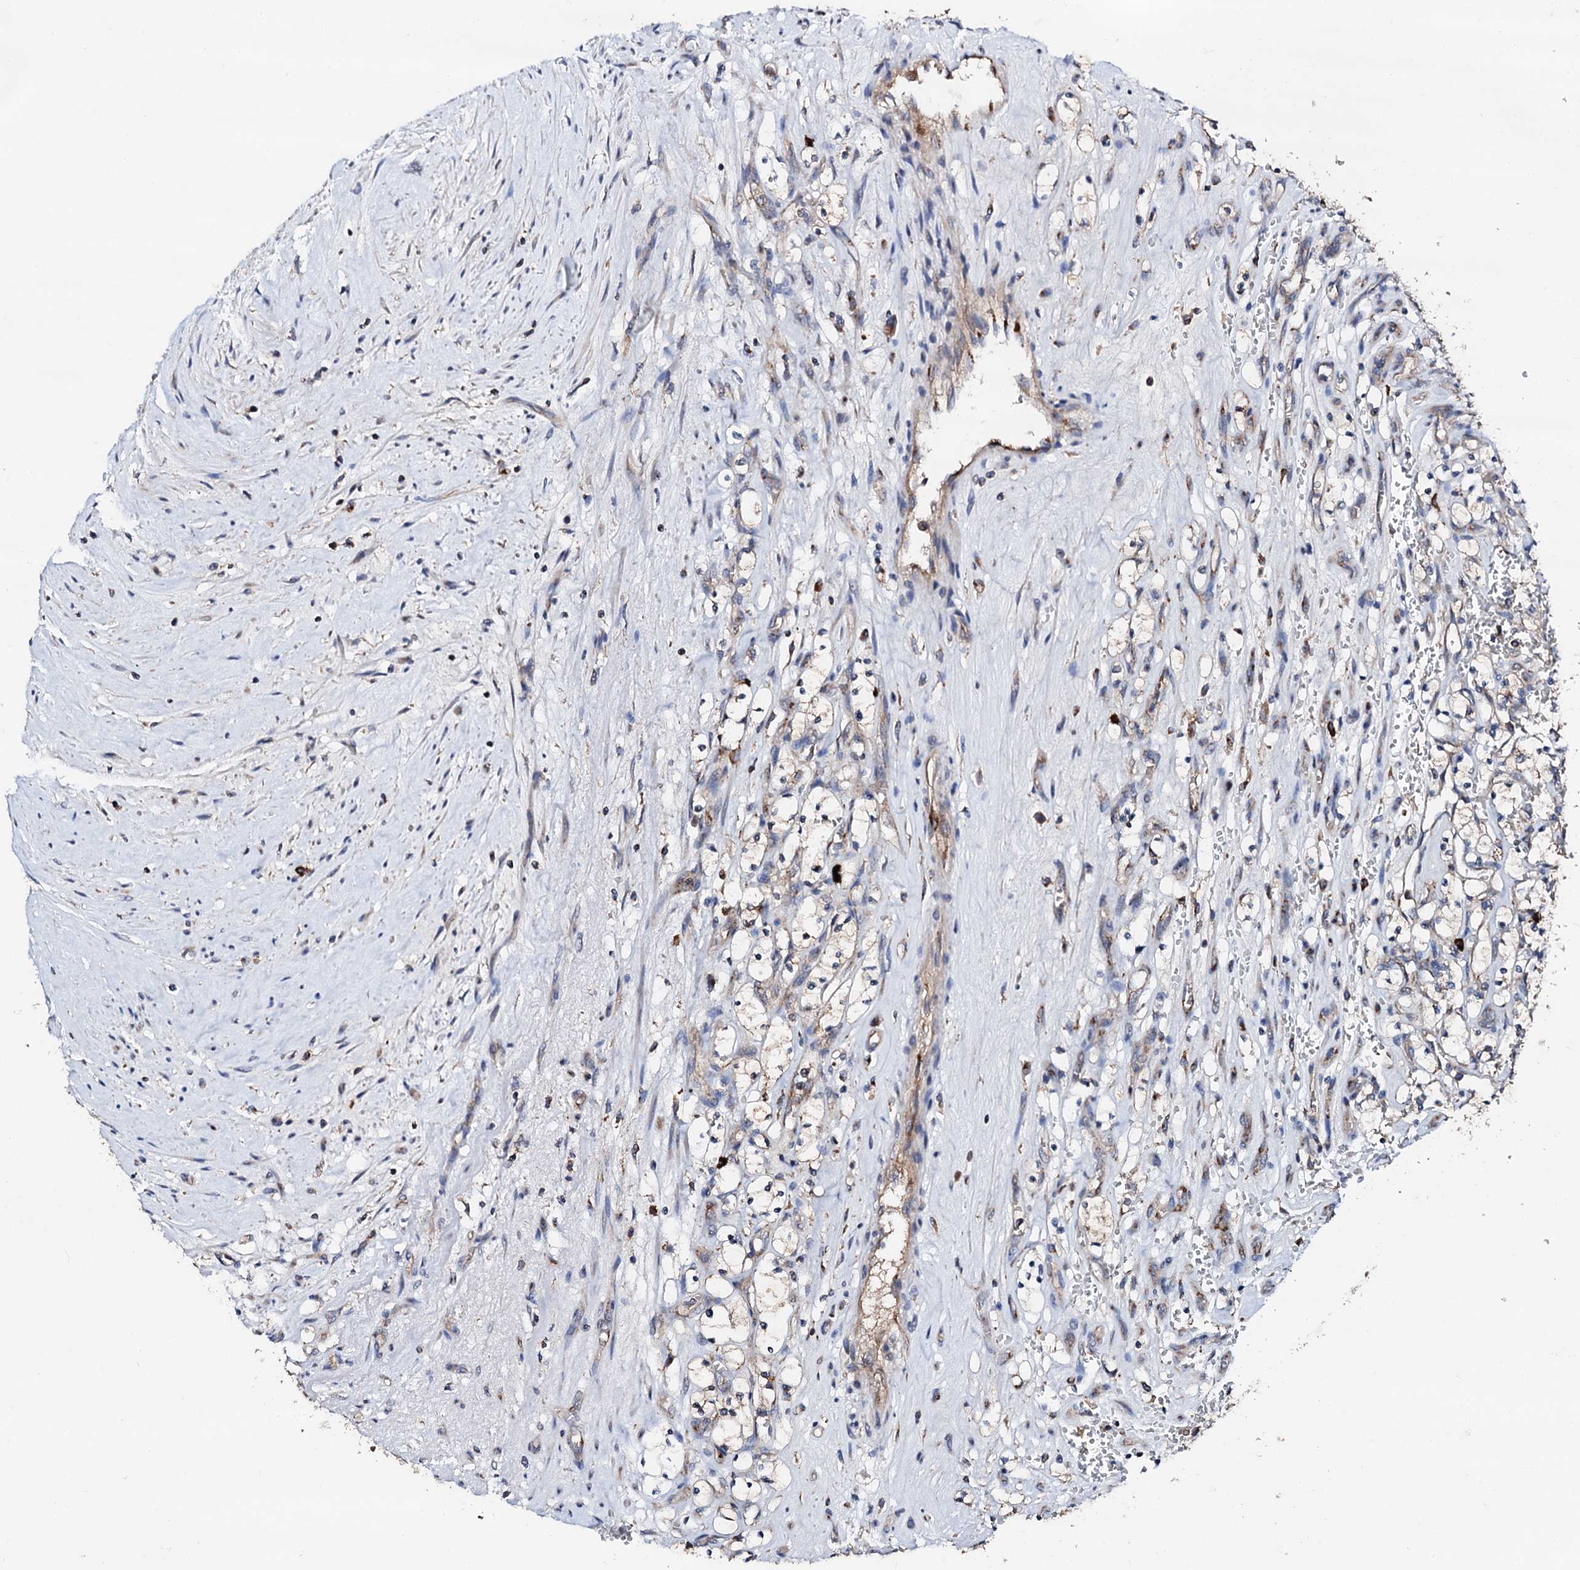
{"staining": {"intensity": "weak", "quantity": "<25%", "location": "cytoplasmic/membranous"}, "tissue": "renal cancer", "cell_type": "Tumor cells", "image_type": "cancer", "snomed": [{"axis": "morphology", "description": "Adenocarcinoma, NOS"}, {"axis": "topography", "description": "Kidney"}], "caption": "The image displays no staining of tumor cells in renal adenocarcinoma.", "gene": "ST3GAL1", "patient": {"sex": "female", "age": 69}}